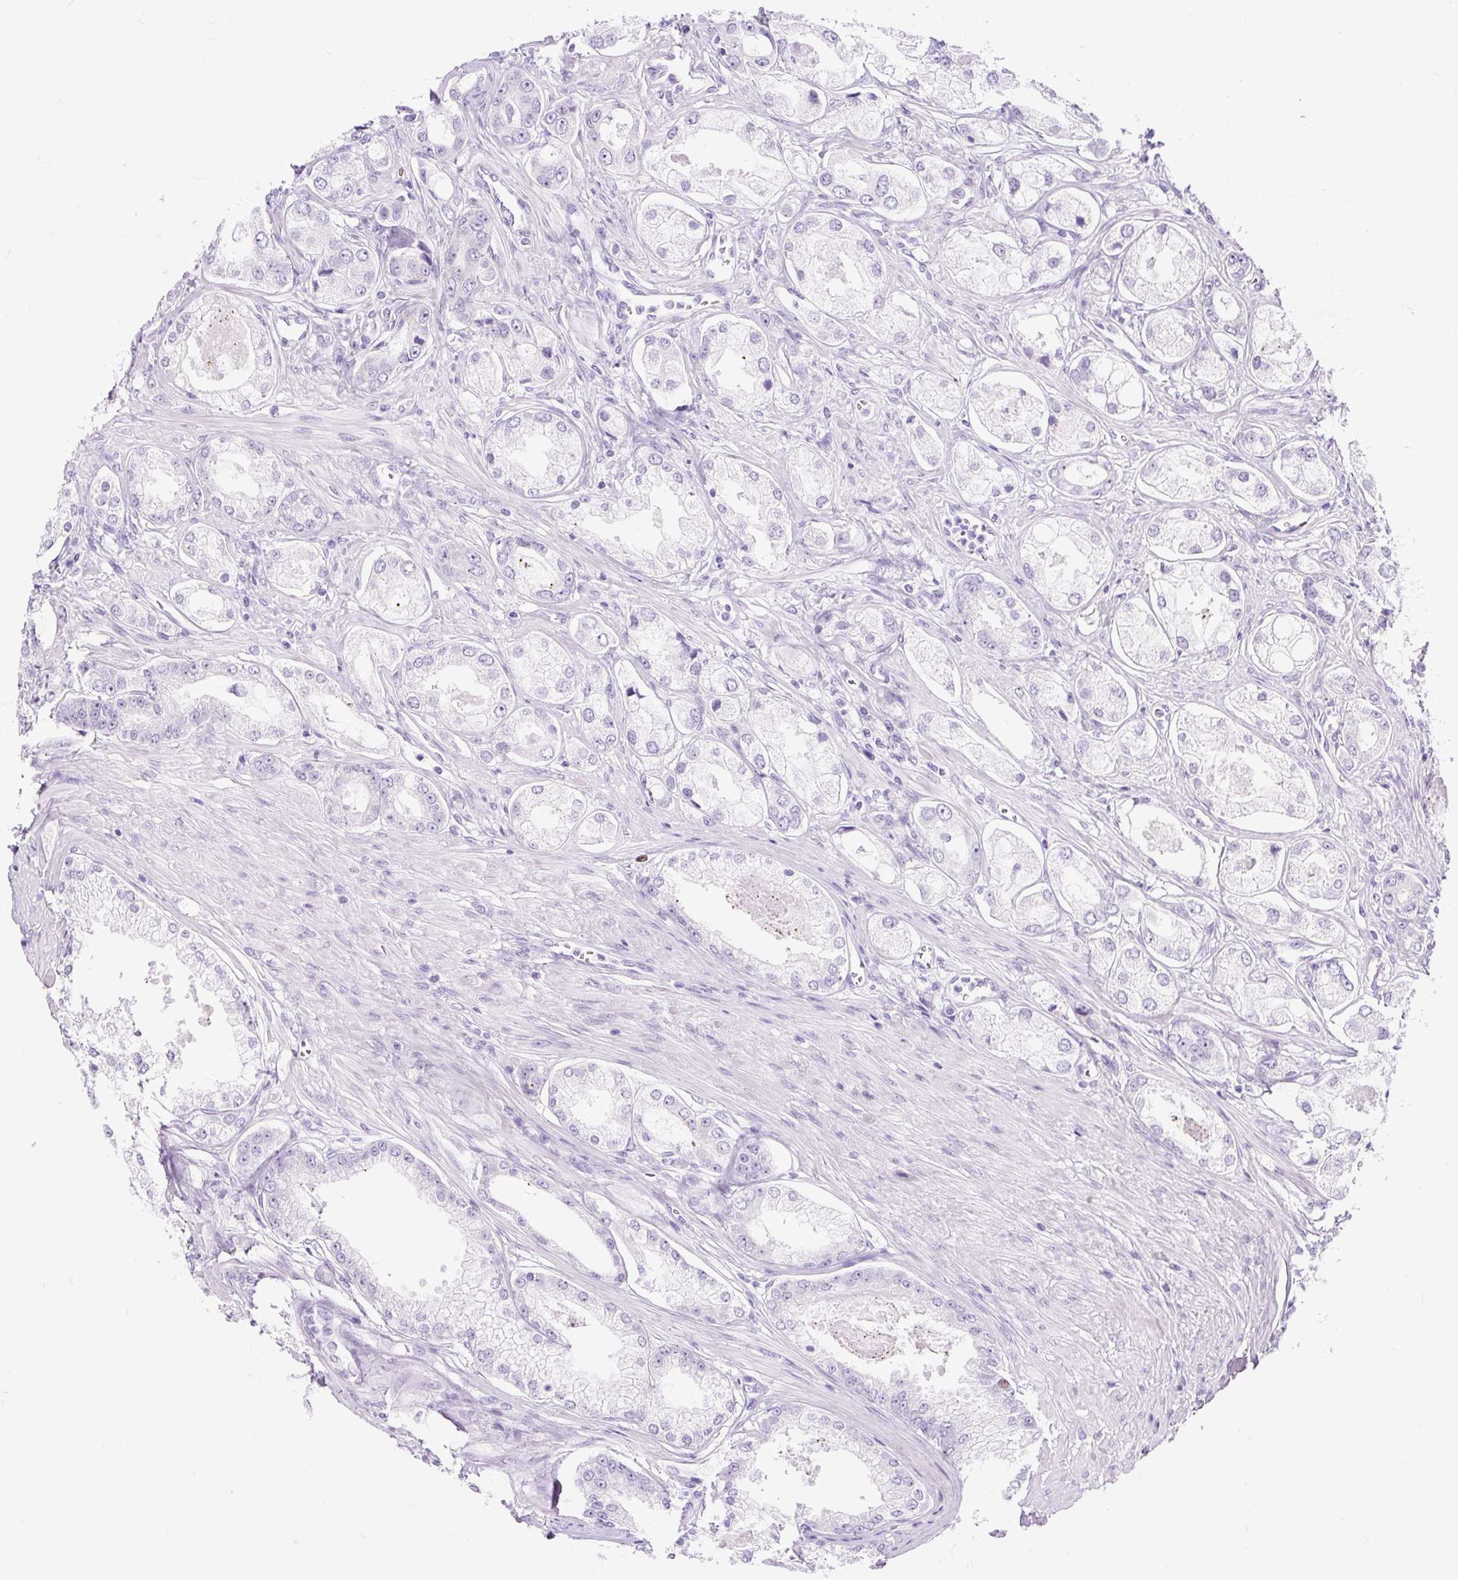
{"staining": {"intensity": "negative", "quantity": "none", "location": "none"}, "tissue": "prostate cancer", "cell_type": "Tumor cells", "image_type": "cancer", "snomed": [{"axis": "morphology", "description": "Adenocarcinoma, Low grade"}, {"axis": "topography", "description": "Prostate"}], "caption": "Human prostate cancer (low-grade adenocarcinoma) stained for a protein using immunohistochemistry shows no staining in tumor cells.", "gene": "RACGAP1", "patient": {"sex": "male", "age": 68}}